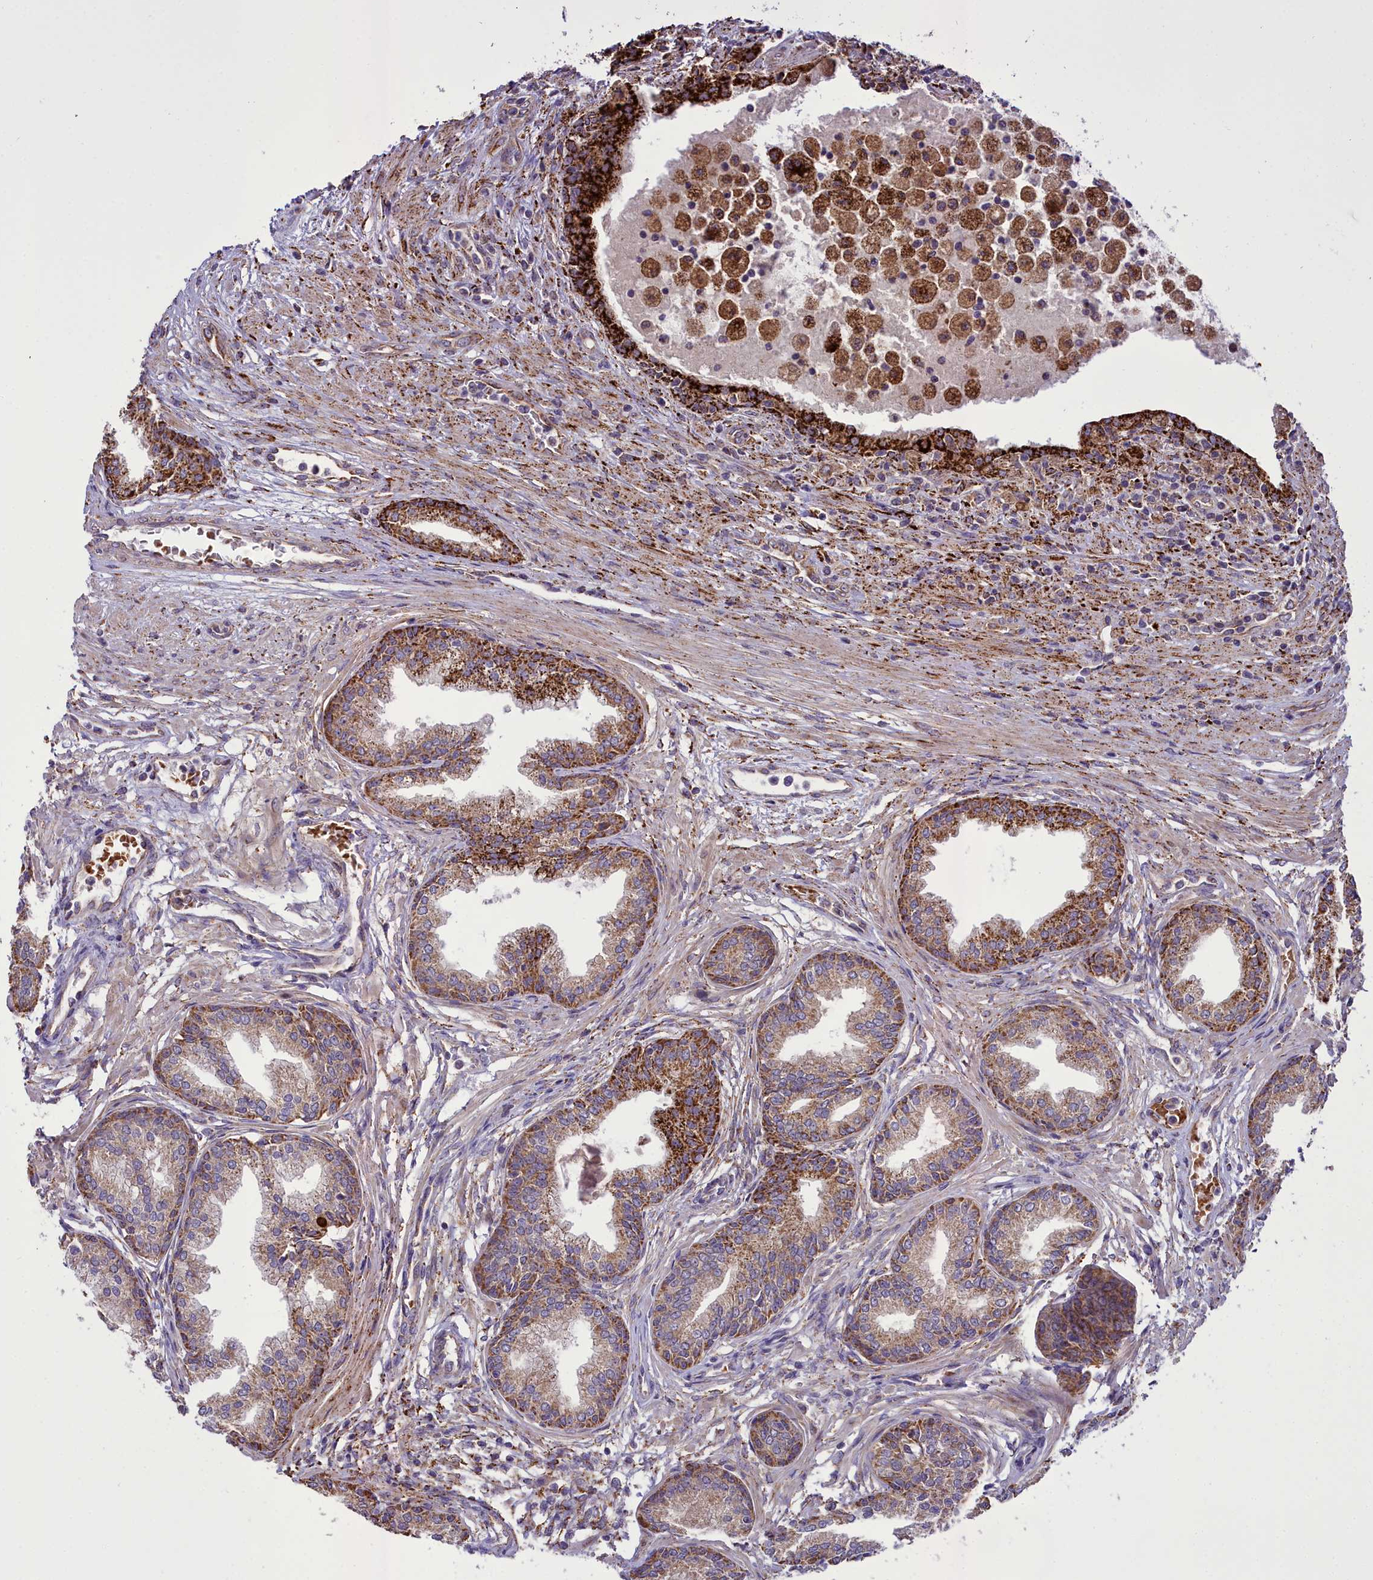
{"staining": {"intensity": "strong", "quantity": ">75%", "location": "cytoplasmic/membranous"}, "tissue": "prostate cancer", "cell_type": "Tumor cells", "image_type": "cancer", "snomed": [{"axis": "morphology", "description": "Adenocarcinoma, High grade"}, {"axis": "topography", "description": "Prostate"}], "caption": "An immunohistochemistry (IHC) histopathology image of neoplastic tissue is shown. Protein staining in brown highlights strong cytoplasmic/membranous positivity in prostate high-grade adenocarcinoma within tumor cells.", "gene": "TBC1D24", "patient": {"sex": "male", "age": 67}}